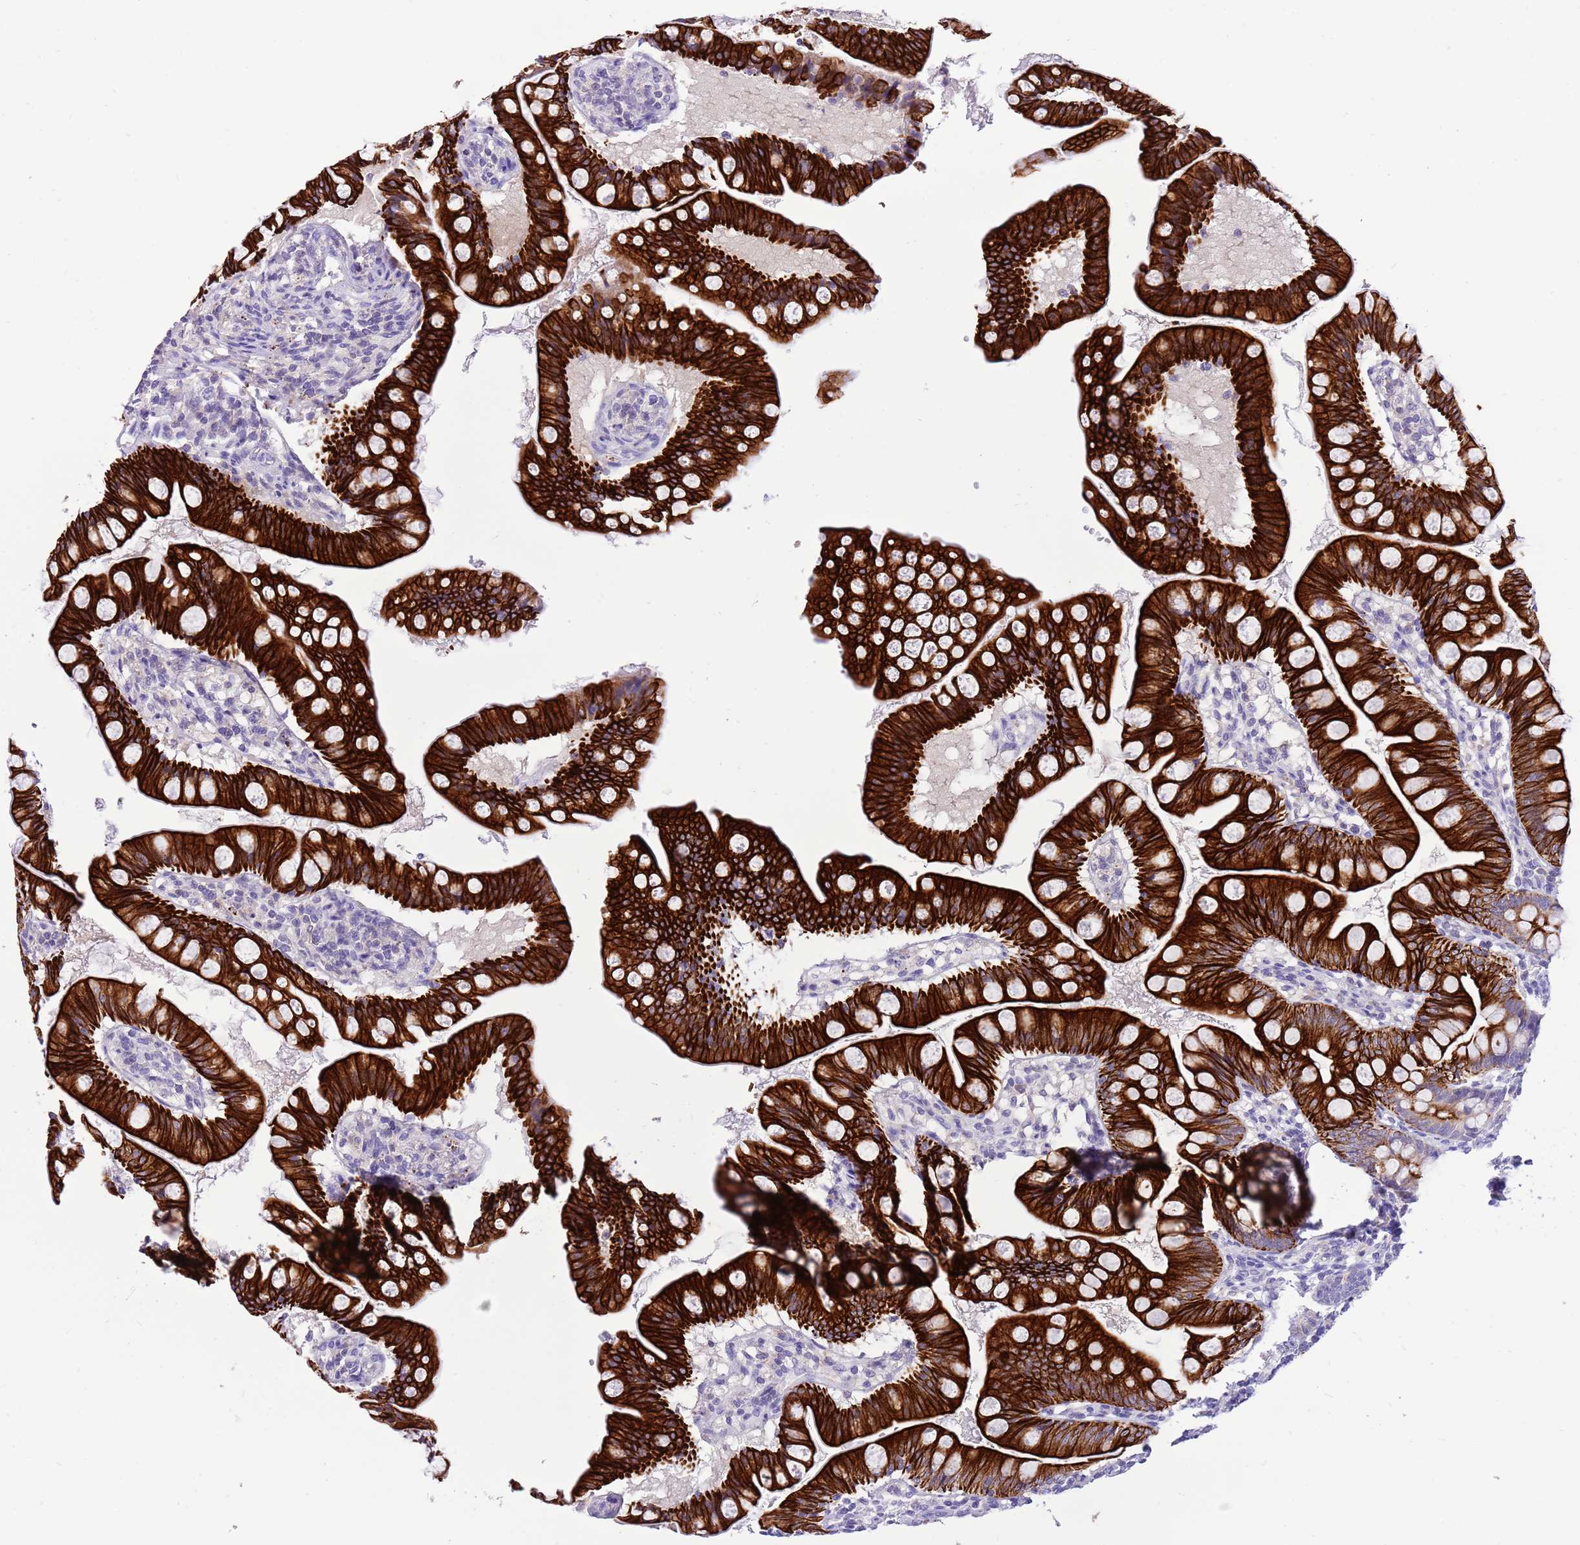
{"staining": {"intensity": "strong", "quantity": ">75%", "location": "cytoplasmic/membranous"}, "tissue": "small intestine", "cell_type": "Glandular cells", "image_type": "normal", "snomed": [{"axis": "morphology", "description": "Normal tissue, NOS"}, {"axis": "topography", "description": "Small intestine"}], "caption": "Immunohistochemistry (IHC) staining of benign small intestine, which shows high levels of strong cytoplasmic/membranous staining in approximately >75% of glandular cells indicating strong cytoplasmic/membranous protein staining. The staining was performed using DAB (3,3'-diaminobenzidine) (brown) for protein detection and nuclei were counterstained in hematoxylin (blue).", "gene": "R3HDM4", "patient": {"sex": "male", "age": 7}}